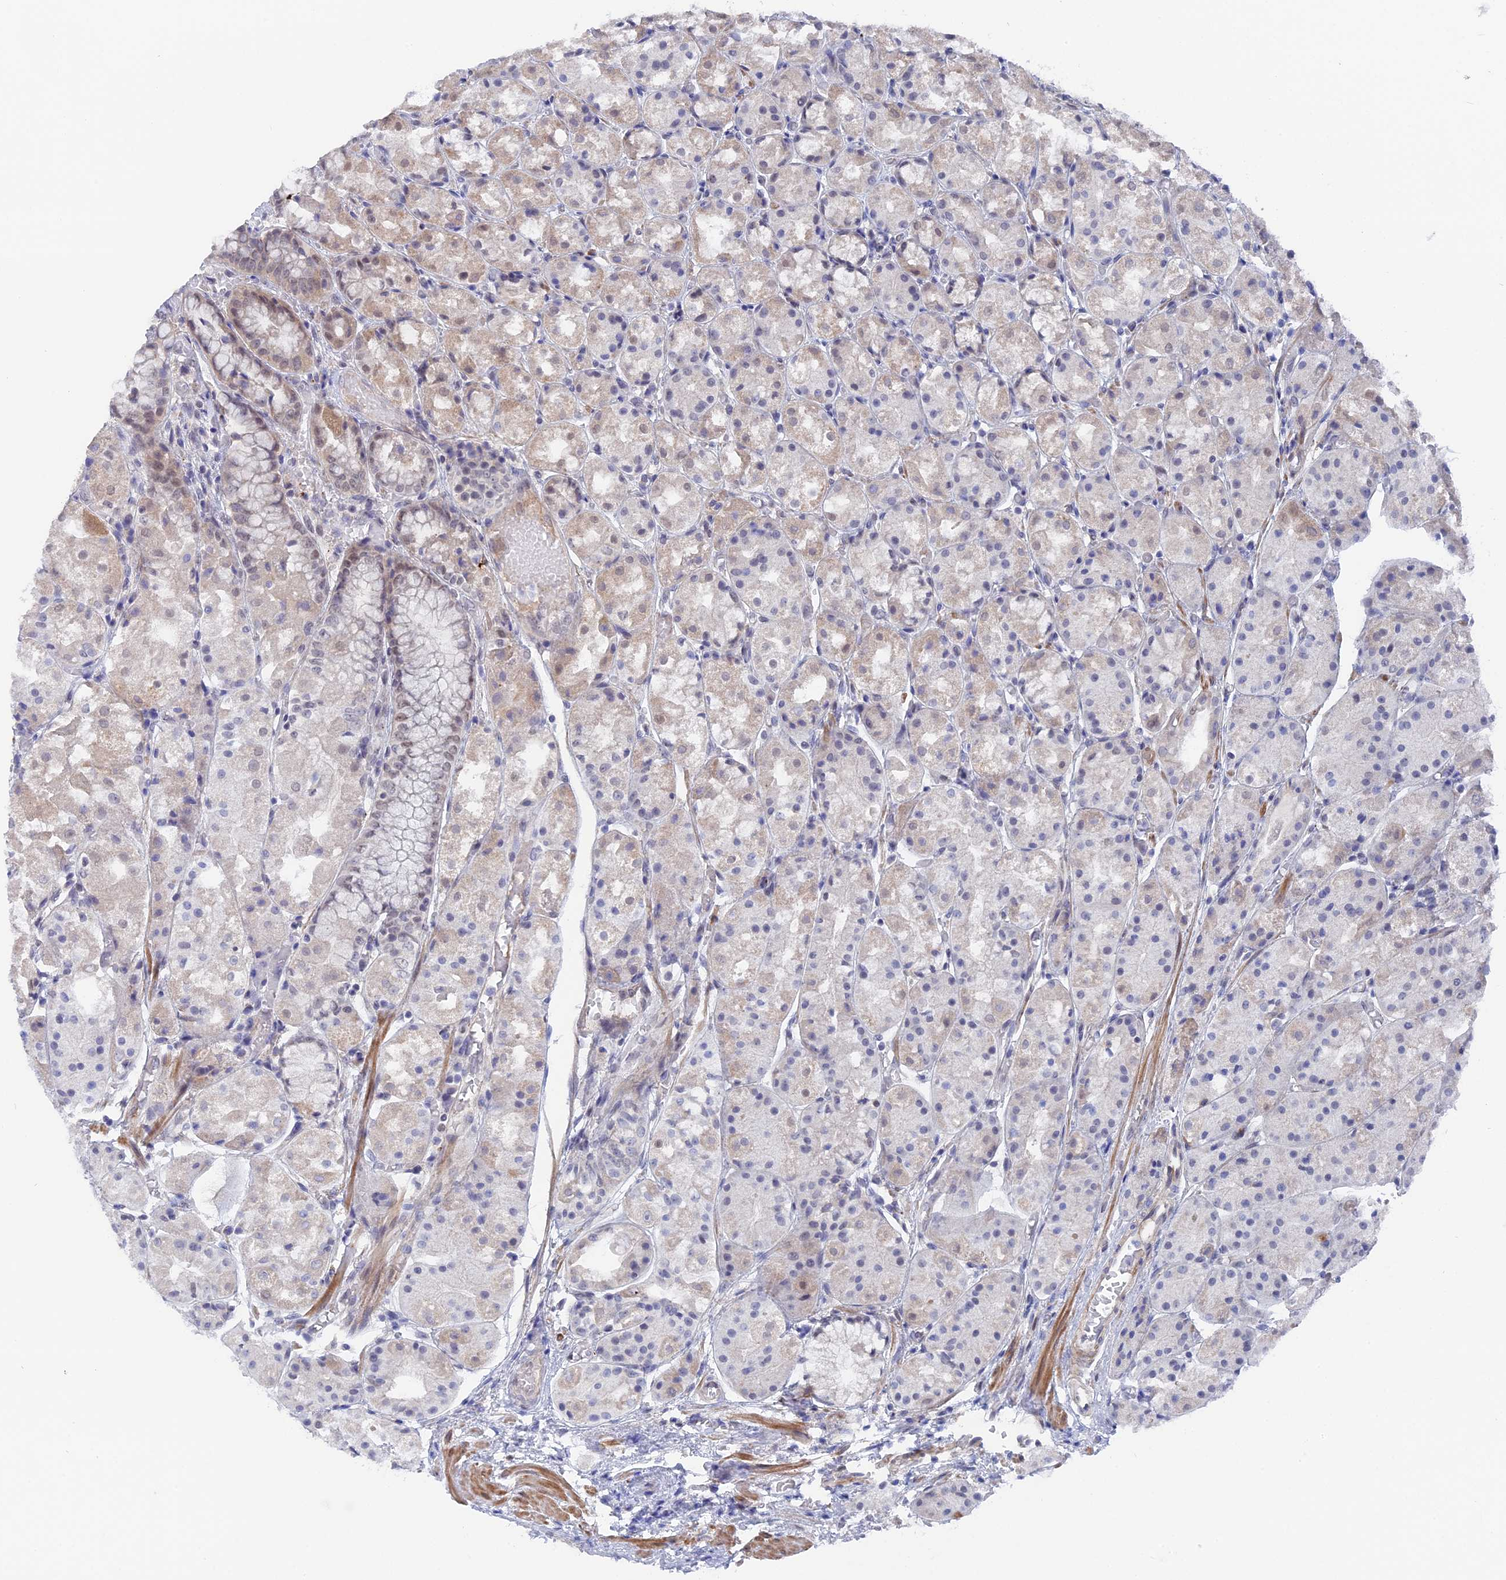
{"staining": {"intensity": "moderate", "quantity": "<25%", "location": "nuclear"}, "tissue": "stomach", "cell_type": "Glandular cells", "image_type": "normal", "snomed": [{"axis": "morphology", "description": "Normal tissue, NOS"}, {"axis": "topography", "description": "Stomach, upper"}], "caption": "A high-resolution image shows immunohistochemistry (IHC) staining of normal stomach, which reveals moderate nuclear expression in approximately <25% of glandular cells.", "gene": "BRD2", "patient": {"sex": "male", "age": 72}}